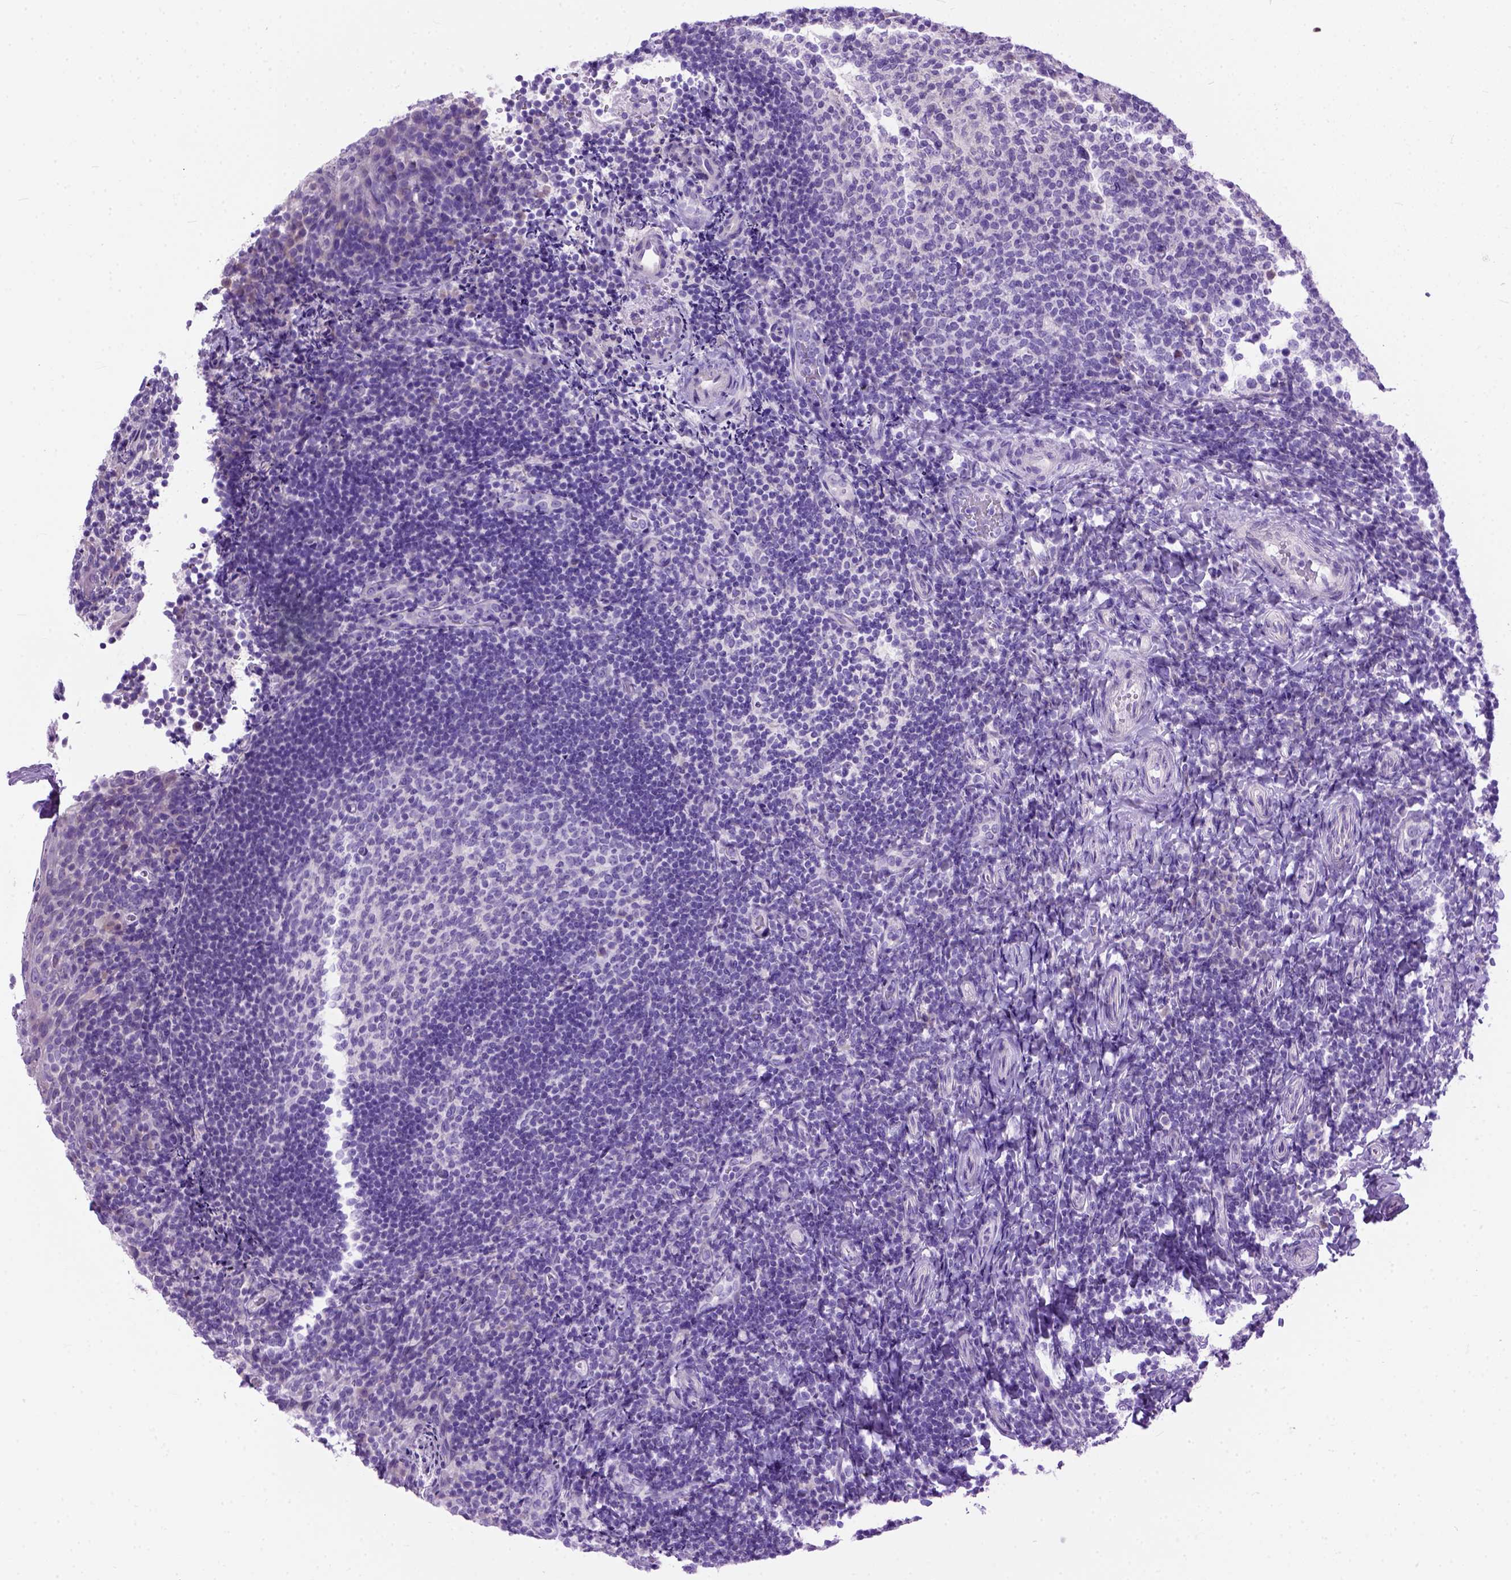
{"staining": {"intensity": "negative", "quantity": "none", "location": "none"}, "tissue": "tonsil", "cell_type": "Germinal center cells", "image_type": "normal", "snomed": [{"axis": "morphology", "description": "Normal tissue, NOS"}, {"axis": "topography", "description": "Tonsil"}], "caption": "Tonsil was stained to show a protein in brown. There is no significant positivity in germinal center cells. (Stains: DAB (3,3'-diaminobenzidine) immunohistochemistry (IHC) with hematoxylin counter stain, Microscopy: brightfield microscopy at high magnification).", "gene": "ODAD3", "patient": {"sex": "female", "age": 10}}